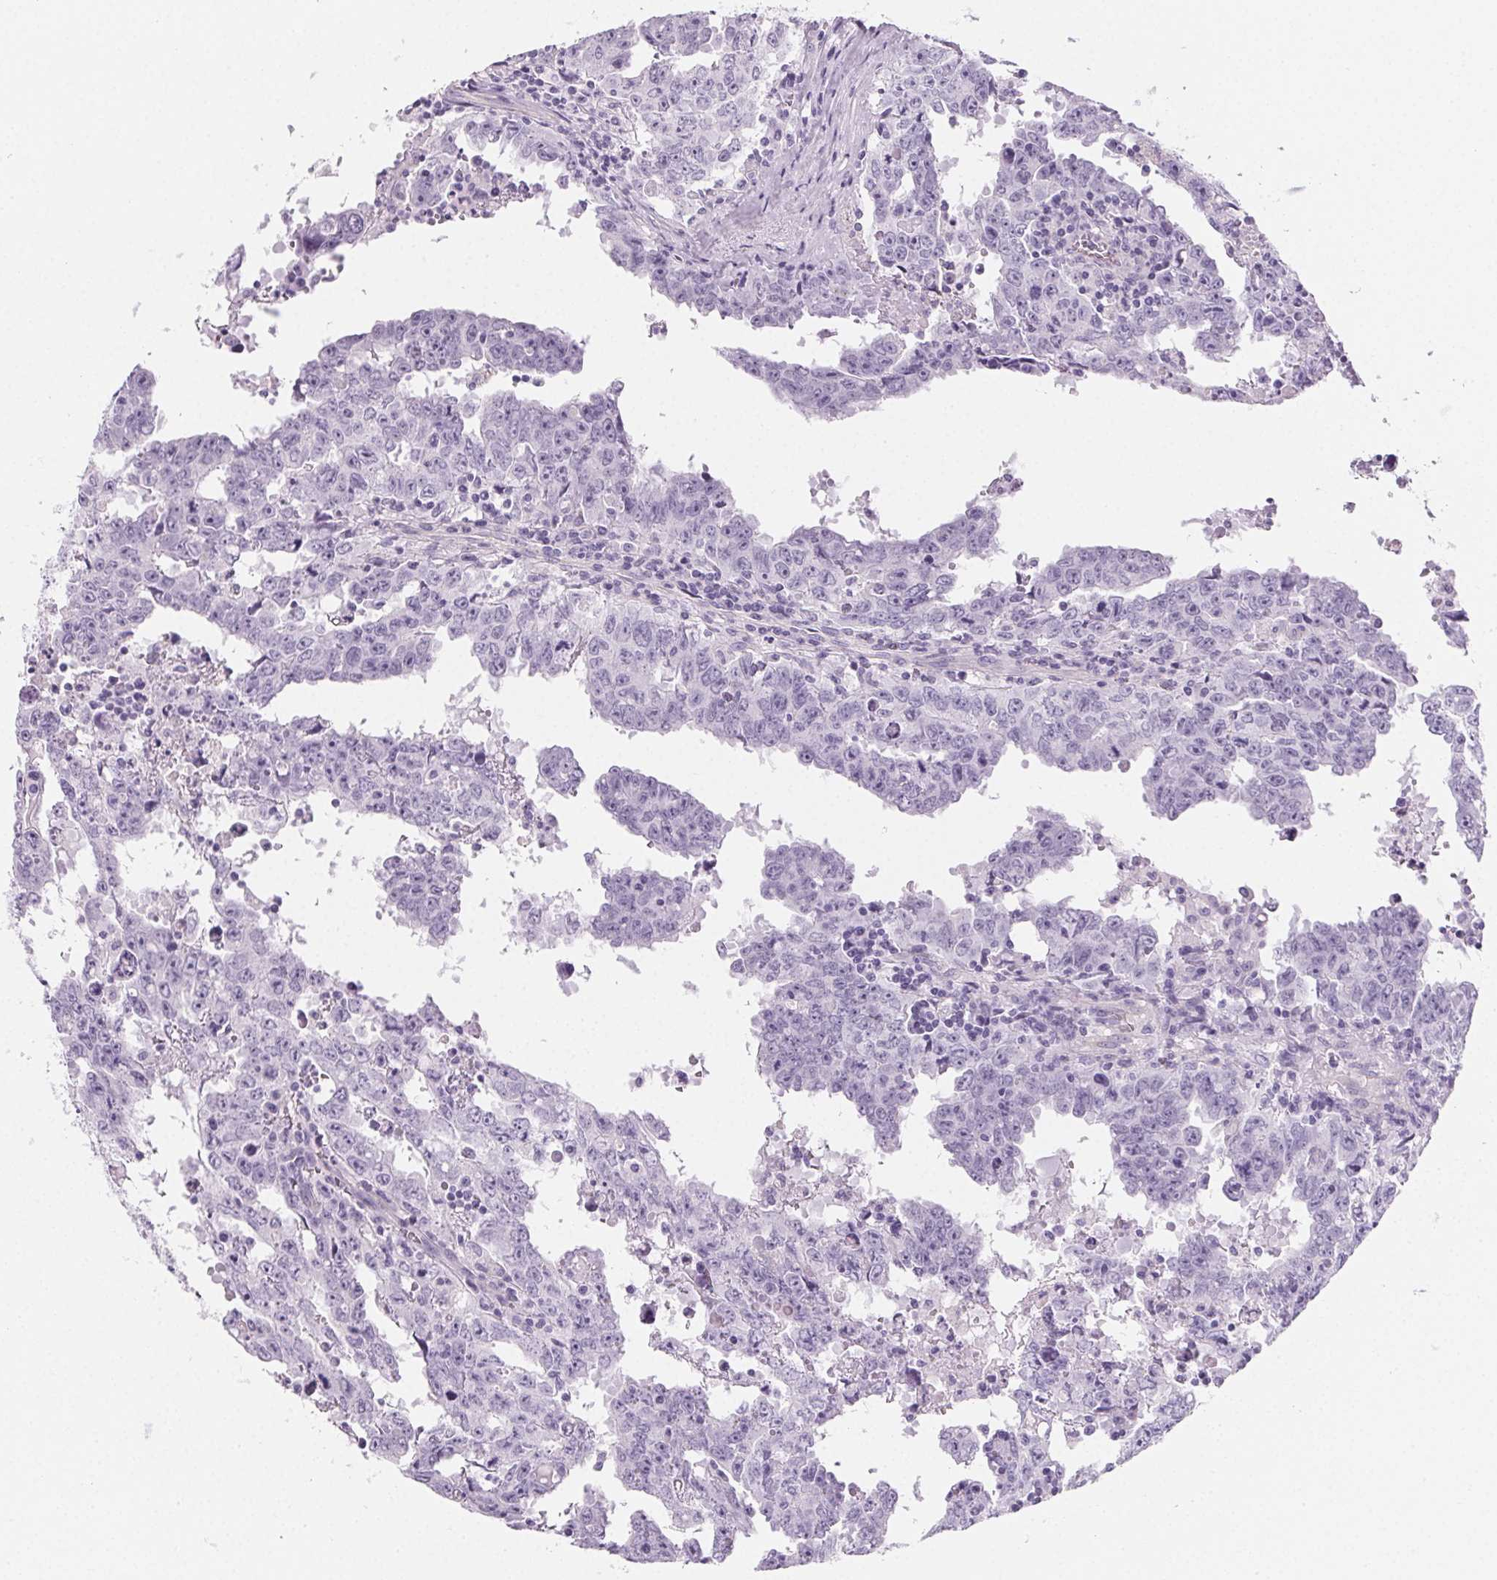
{"staining": {"intensity": "negative", "quantity": "none", "location": "none"}, "tissue": "testis cancer", "cell_type": "Tumor cells", "image_type": "cancer", "snomed": [{"axis": "morphology", "description": "Carcinoma, Embryonal, NOS"}, {"axis": "topography", "description": "Testis"}], "caption": "Tumor cells show no significant protein positivity in testis embryonal carcinoma.", "gene": "PRSS3", "patient": {"sex": "male", "age": 22}}